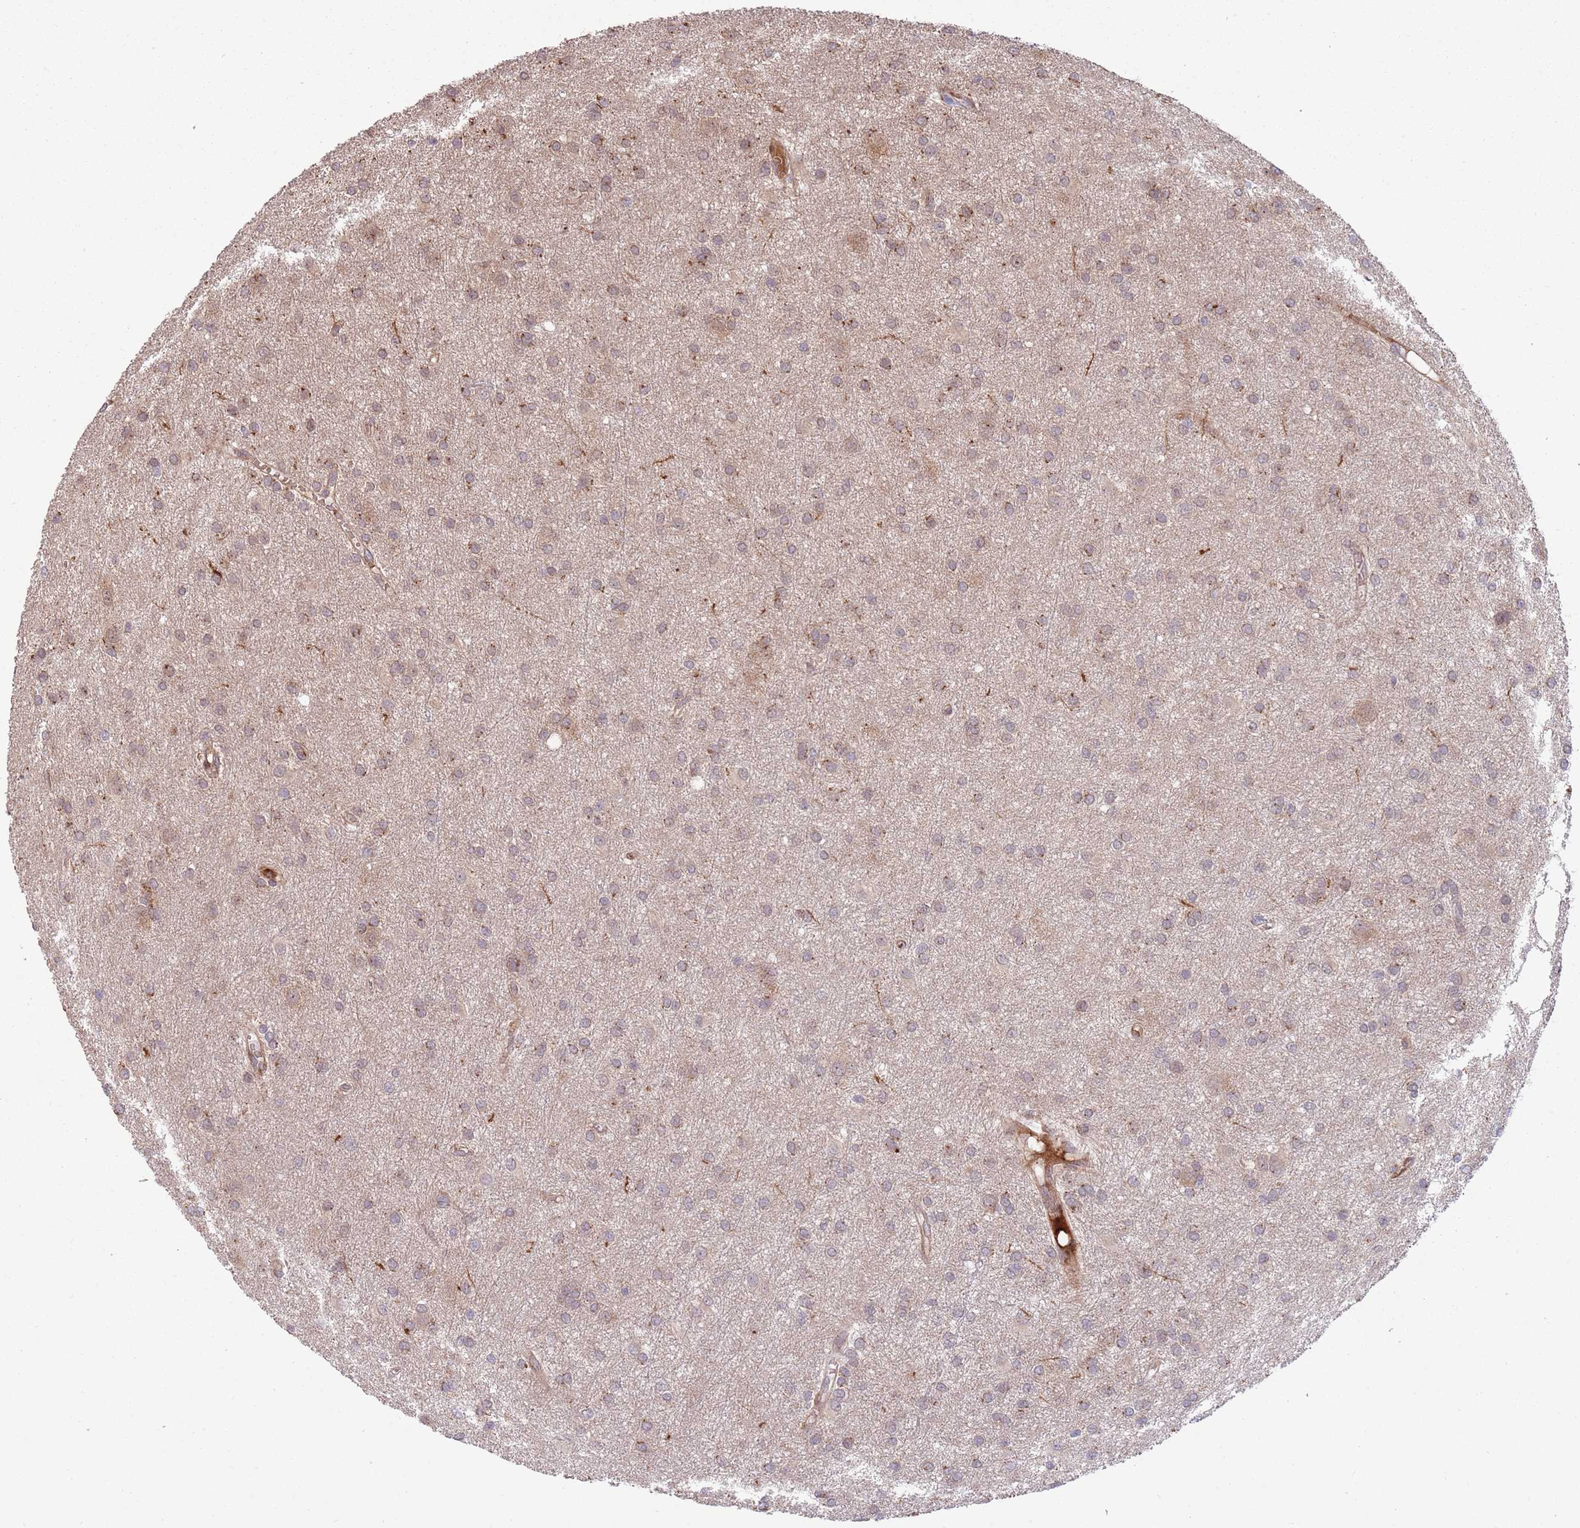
{"staining": {"intensity": "moderate", "quantity": "<25%", "location": "cytoplasmic/membranous"}, "tissue": "glioma", "cell_type": "Tumor cells", "image_type": "cancer", "snomed": [{"axis": "morphology", "description": "Glioma, malignant, High grade"}, {"axis": "topography", "description": "Brain"}], "caption": "Glioma stained with a protein marker demonstrates moderate staining in tumor cells.", "gene": "NT5DC4", "patient": {"sex": "female", "age": 50}}